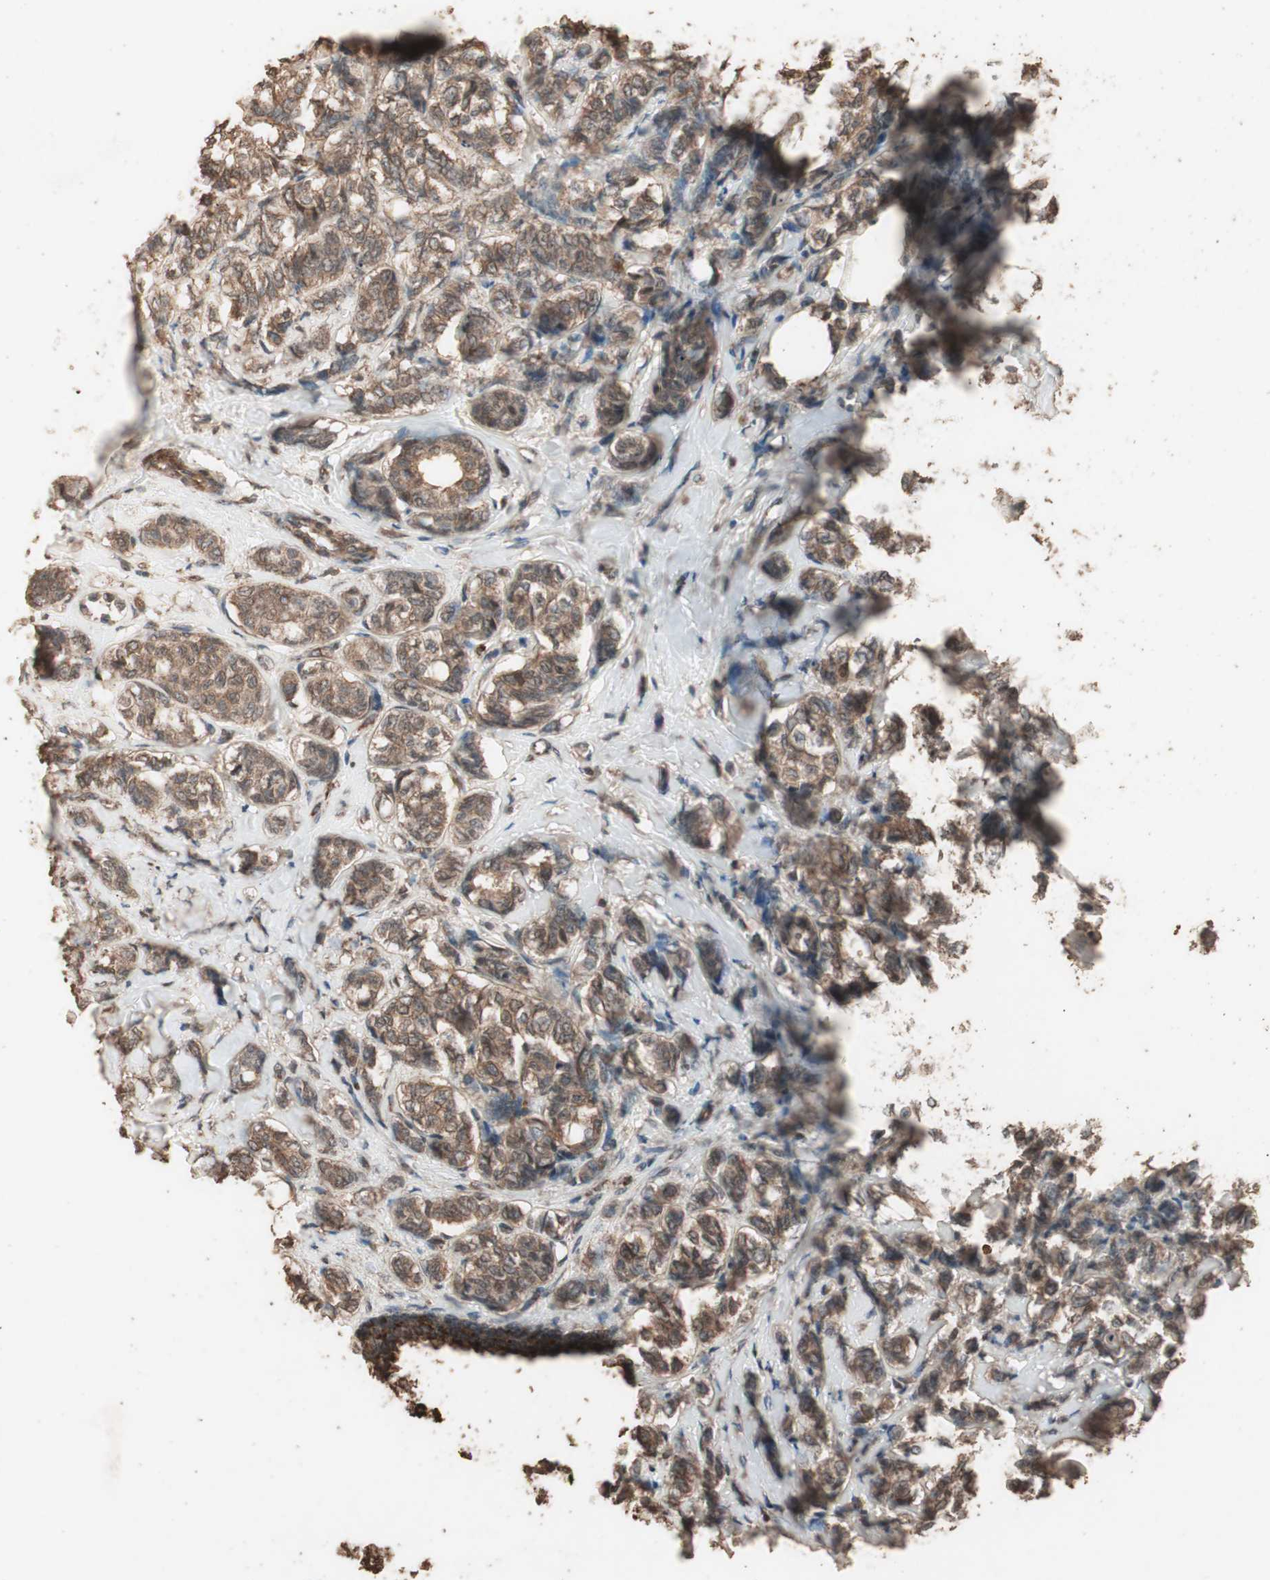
{"staining": {"intensity": "moderate", "quantity": ">75%", "location": "cytoplasmic/membranous"}, "tissue": "breast cancer", "cell_type": "Tumor cells", "image_type": "cancer", "snomed": [{"axis": "morphology", "description": "Lobular carcinoma"}, {"axis": "topography", "description": "Breast"}], "caption": "Breast cancer was stained to show a protein in brown. There is medium levels of moderate cytoplasmic/membranous positivity in approximately >75% of tumor cells.", "gene": "CCN4", "patient": {"sex": "female", "age": 60}}